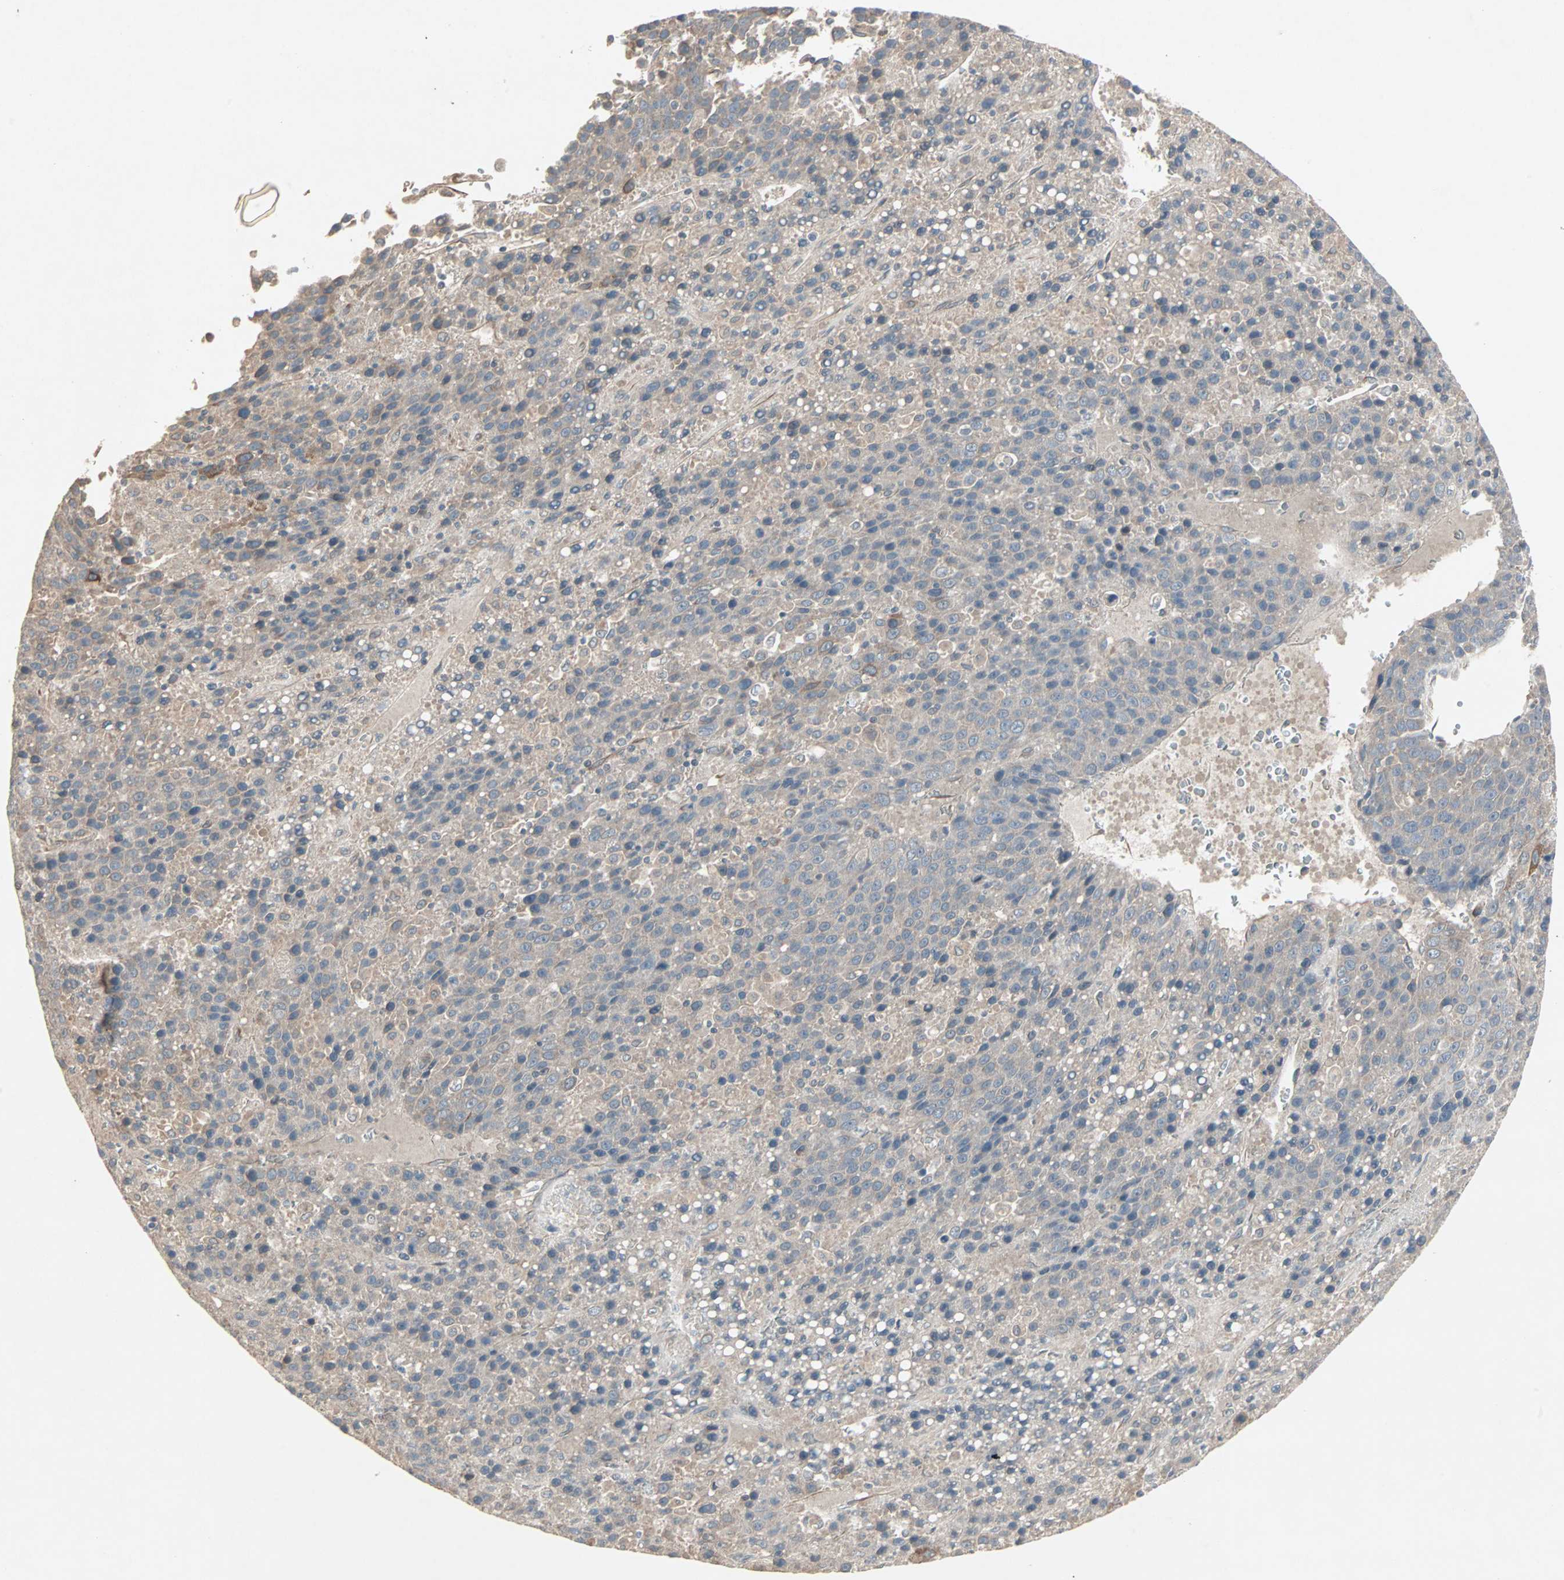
{"staining": {"intensity": "weak", "quantity": "<25%", "location": "cytoplasmic/membranous"}, "tissue": "liver cancer", "cell_type": "Tumor cells", "image_type": "cancer", "snomed": [{"axis": "morphology", "description": "Carcinoma, Hepatocellular, NOS"}, {"axis": "topography", "description": "Liver"}], "caption": "DAB immunohistochemical staining of human hepatocellular carcinoma (liver) exhibits no significant positivity in tumor cells.", "gene": "JMJD7-PLA2G4B", "patient": {"sex": "female", "age": 53}}